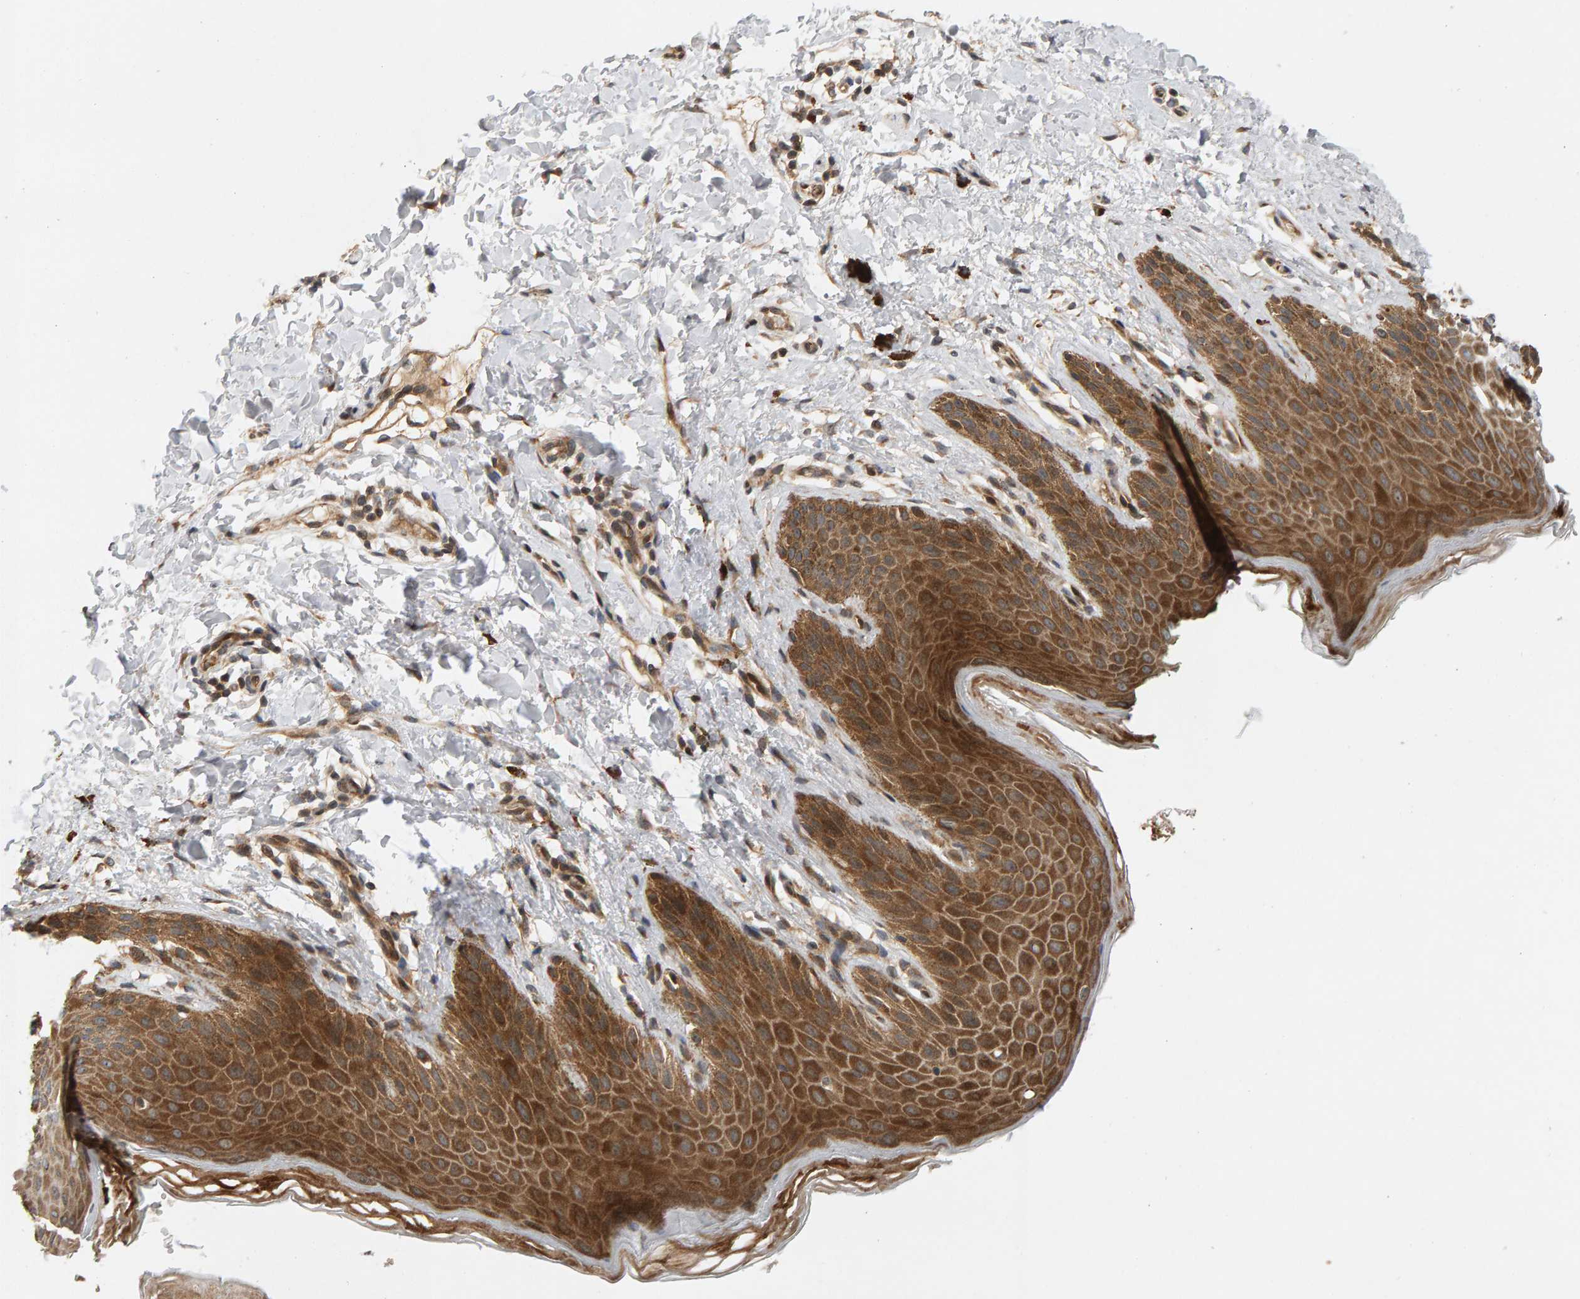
{"staining": {"intensity": "moderate", "quantity": ">75%", "location": "cytoplasmic/membranous"}, "tissue": "skin", "cell_type": "Epidermal cells", "image_type": "normal", "snomed": [{"axis": "morphology", "description": "Normal tissue, NOS"}, {"axis": "topography", "description": "Anal"}, {"axis": "topography", "description": "Peripheral nerve tissue"}], "caption": "High-magnification brightfield microscopy of normal skin stained with DAB (brown) and counterstained with hematoxylin (blue). epidermal cells exhibit moderate cytoplasmic/membranous staining is appreciated in approximately>75% of cells.", "gene": "BAHCC1", "patient": {"sex": "male", "age": 44}}